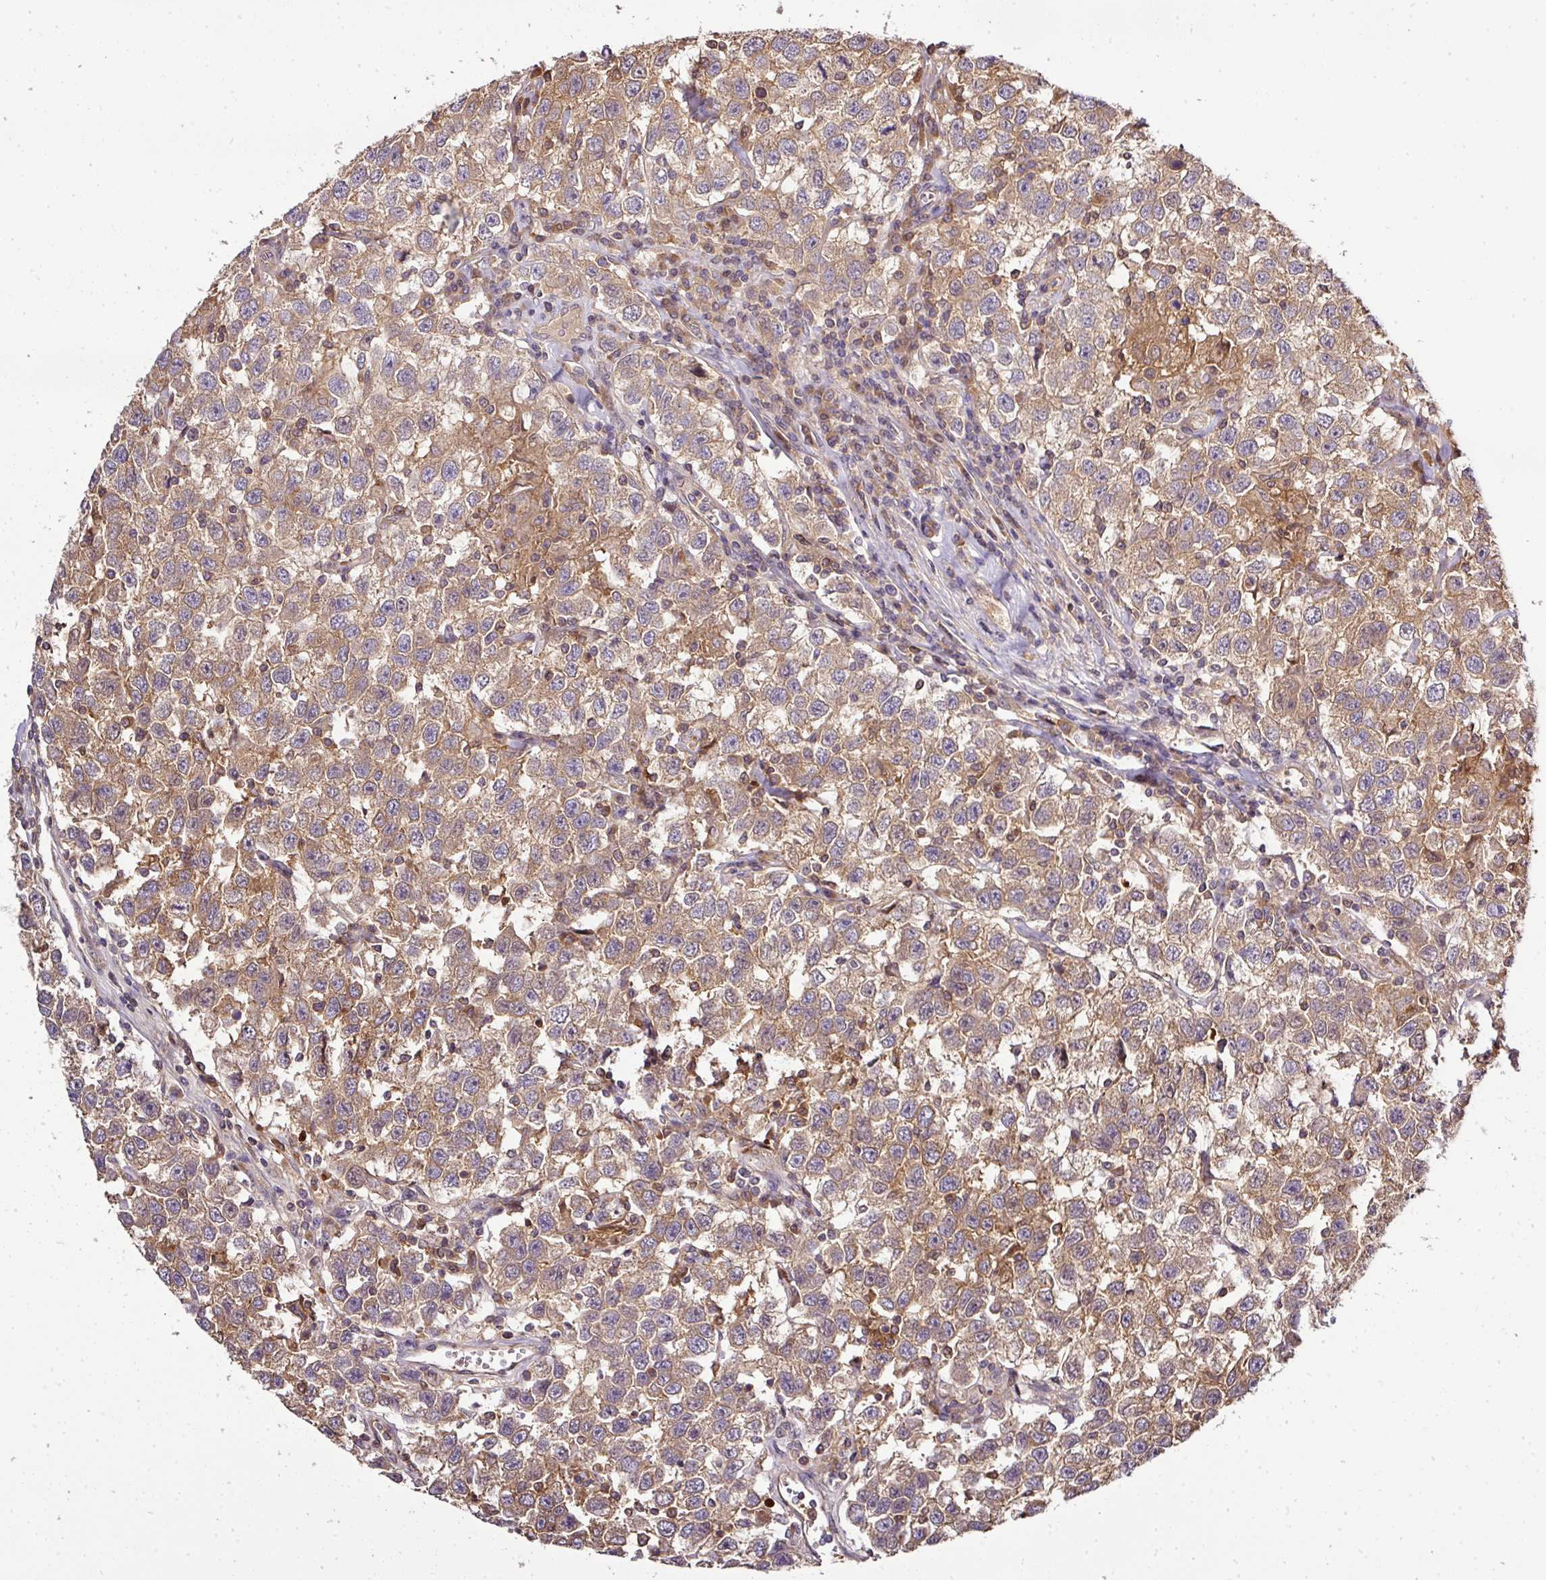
{"staining": {"intensity": "moderate", "quantity": ">75%", "location": "cytoplasmic/membranous"}, "tissue": "testis cancer", "cell_type": "Tumor cells", "image_type": "cancer", "snomed": [{"axis": "morphology", "description": "Seminoma, NOS"}, {"axis": "topography", "description": "Testis"}], "caption": "This is an image of immunohistochemistry (IHC) staining of testis seminoma, which shows moderate staining in the cytoplasmic/membranous of tumor cells.", "gene": "TMEM107", "patient": {"sex": "male", "age": 41}}